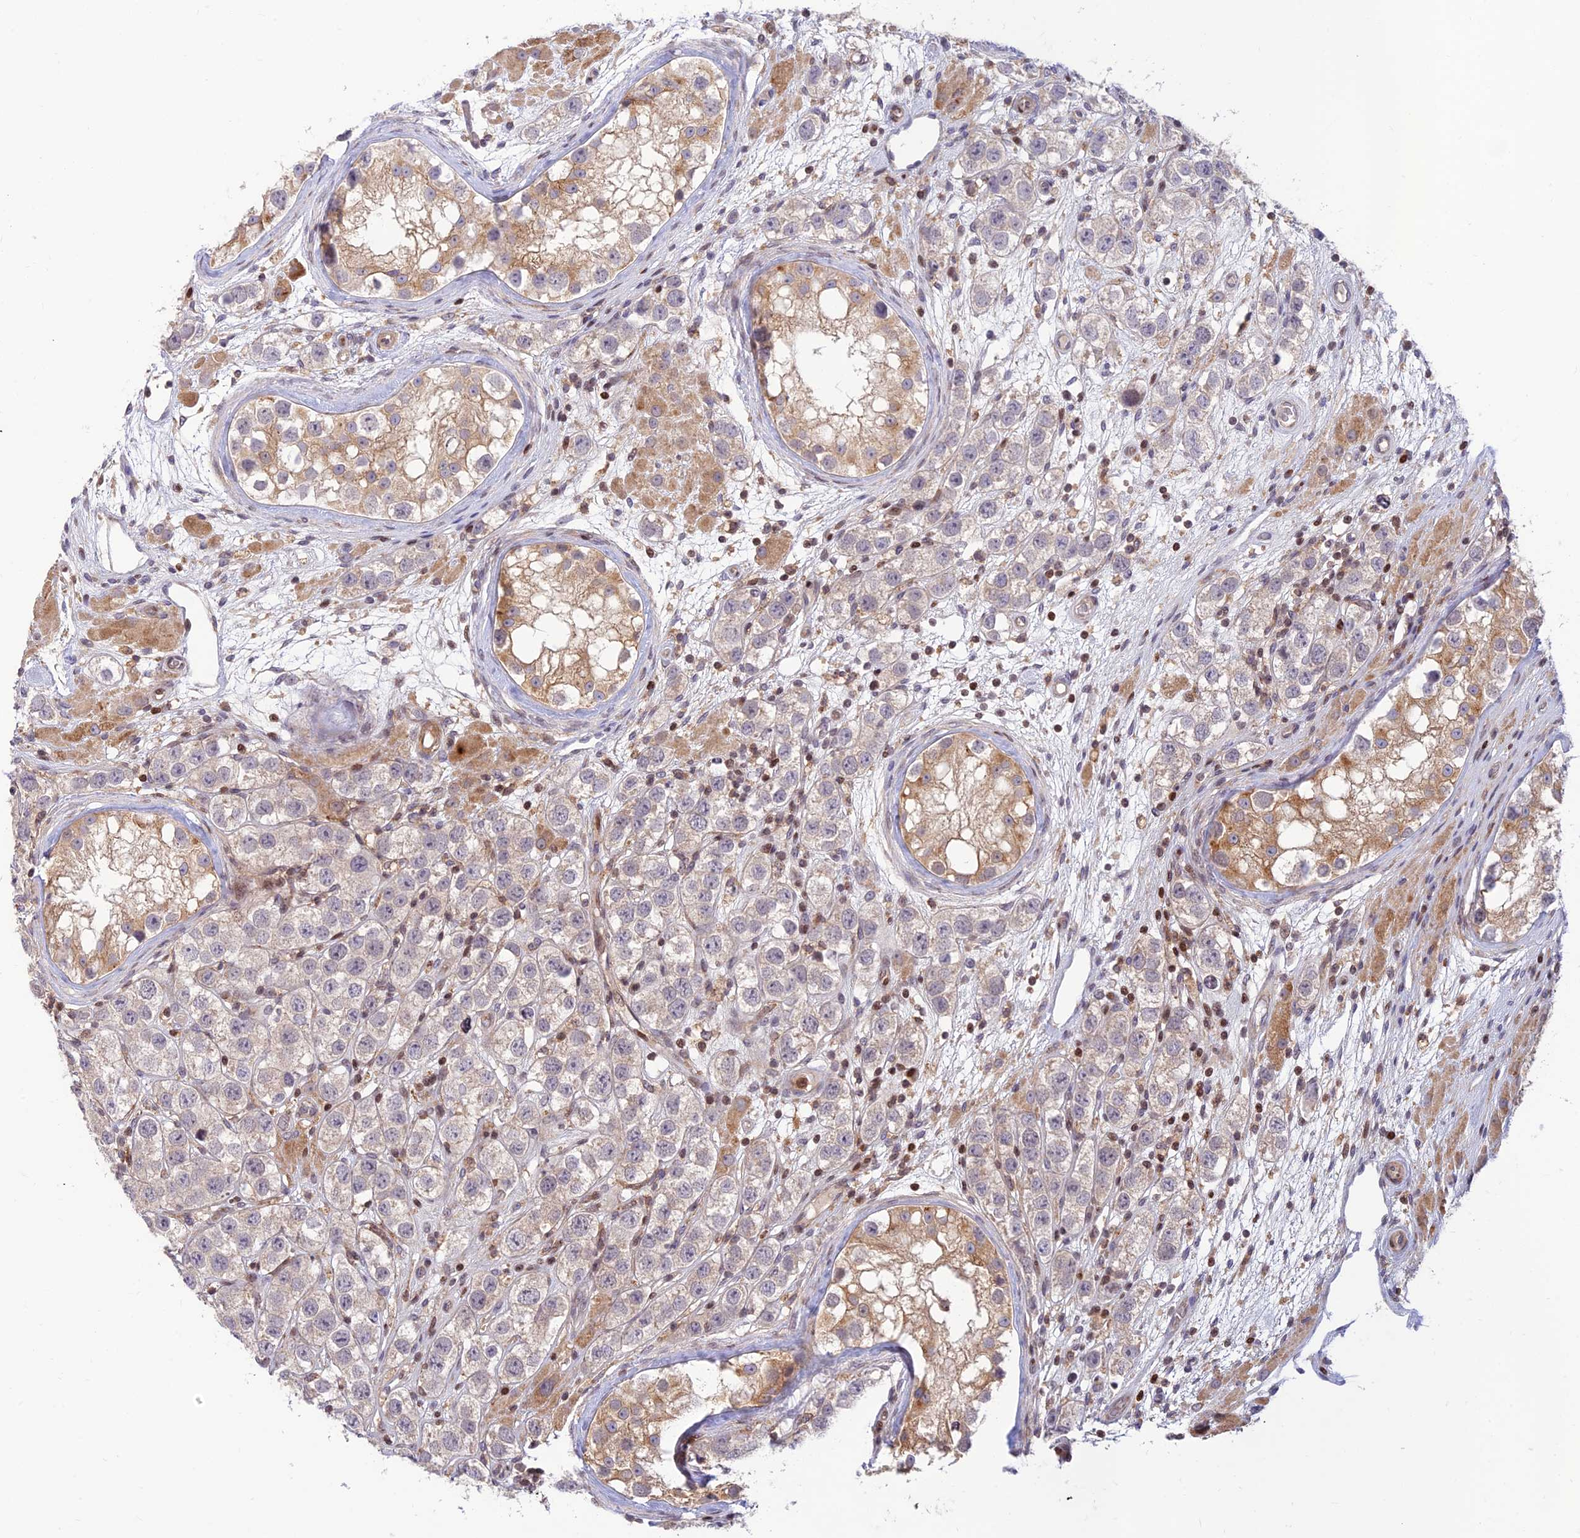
{"staining": {"intensity": "weak", "quantity": "<25%", "location": "cytoplasmic/membranous"}, "tissue": "testis cancer", "cell_type": "Tumor cells", "image_type": "cancer", "snomed": [{"axis": "morphology", "description": "Seminoma, NOS"}, {"axis": "topography", "description": "Testis"}], "caption": "This photomicrograph is of testis seminoma stained with IHC to label a protein in brown with the nuclei are counter-stained blue. There is no staining in tumor cells. (DAB immunohistochemistry, high magnification).", "gene": "FAM186B", "patient": {"sex": "male", "age": 28}}